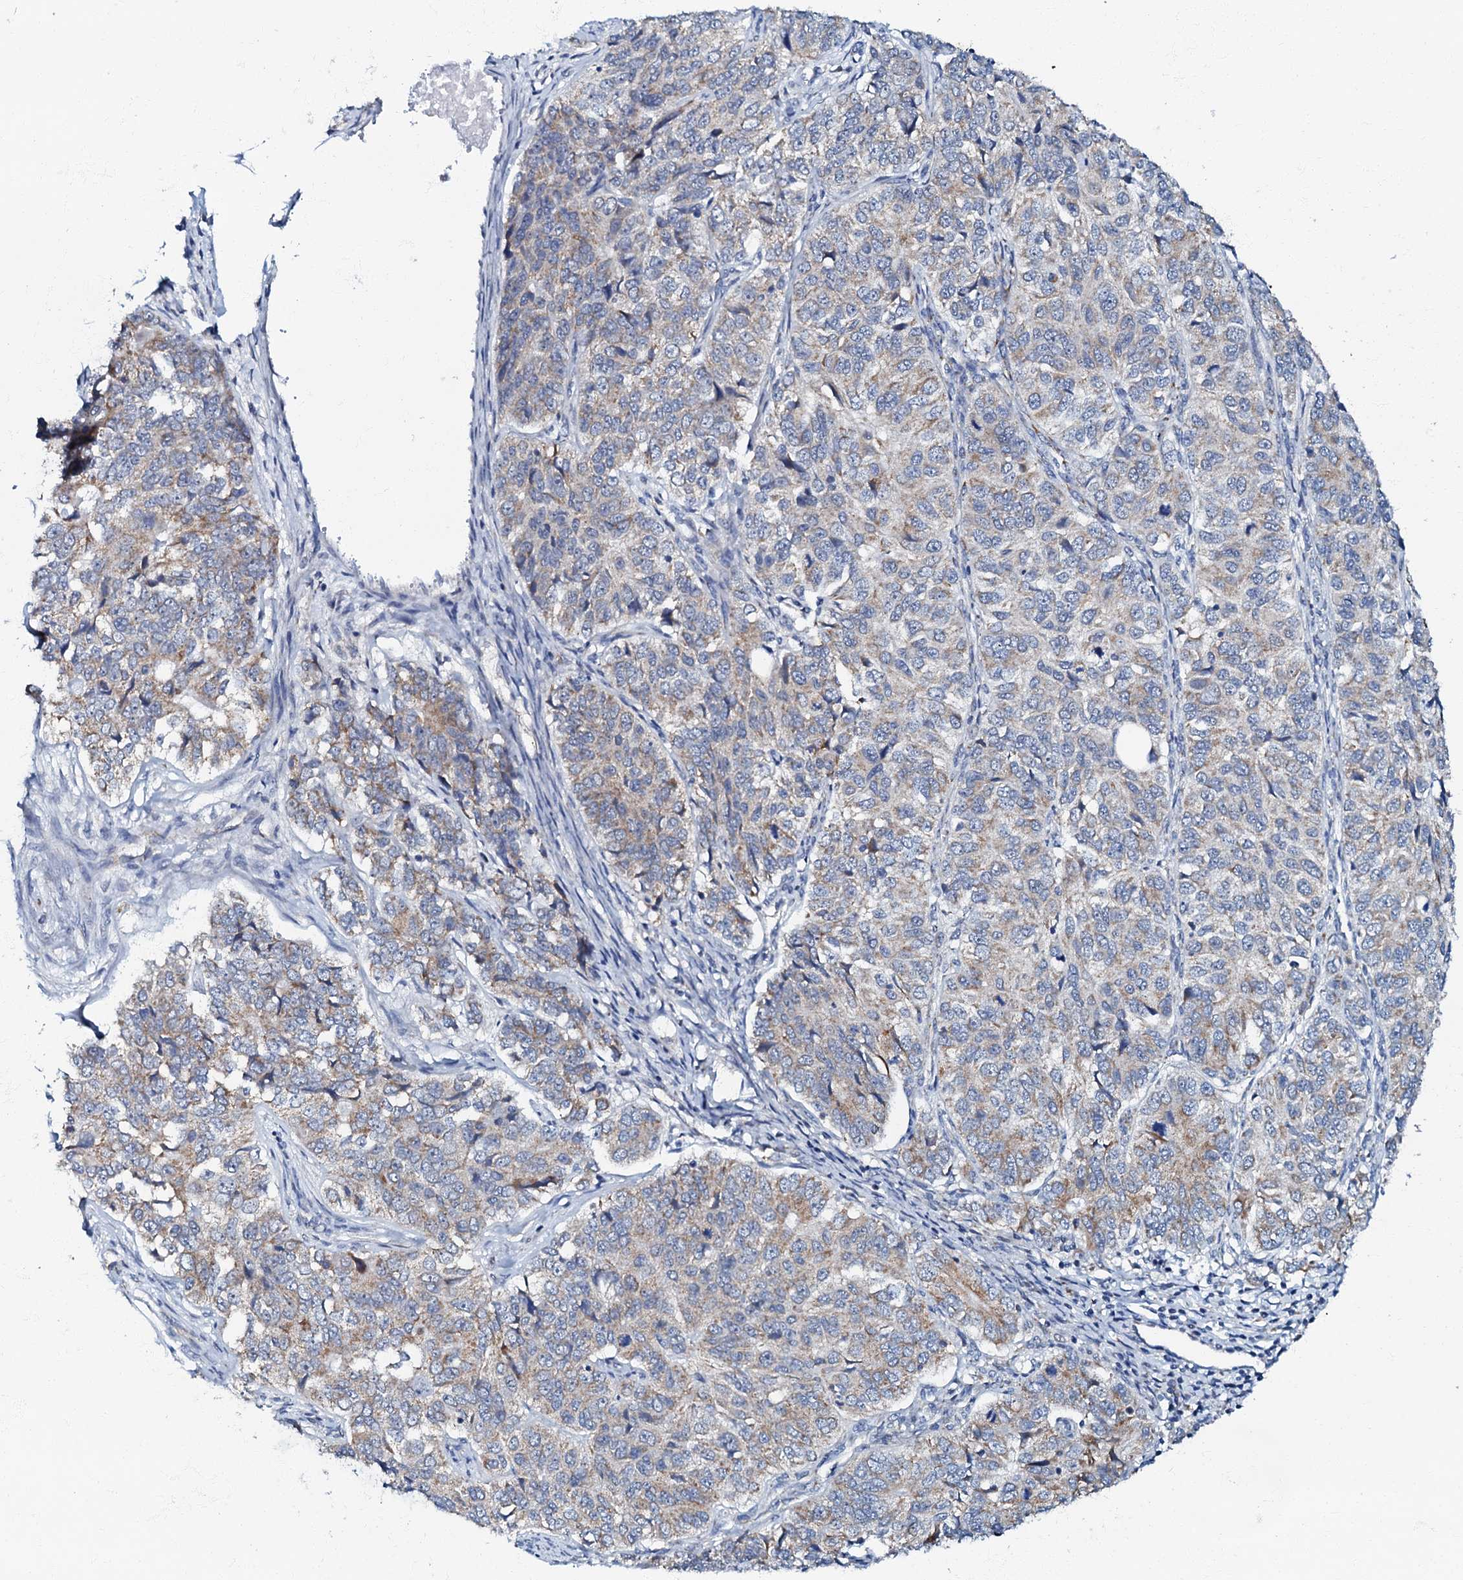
{"staining": {"intensity": "weak", "quantity": ">75%", "location": "cytoplasmic/membranous"}, "tissue": "ovarian cancer", "cell_type": "Tumor cells", "image_type": "cancer", "snomed": [{"axis": "morphology", "description": "Carcinoma, endometroid"}, {"axis": "topography", "description": "Ovary"}], "caption": "Endometroid carcinoma (ovarian) stained with immunohistochemistry reveals weak cytoplasmic/membranous expression in approximately >75% of tumor cells. Nuclei are stained in blue.", "gene": "MRPL51", "patient": {"sex": "female", "age": 51}}